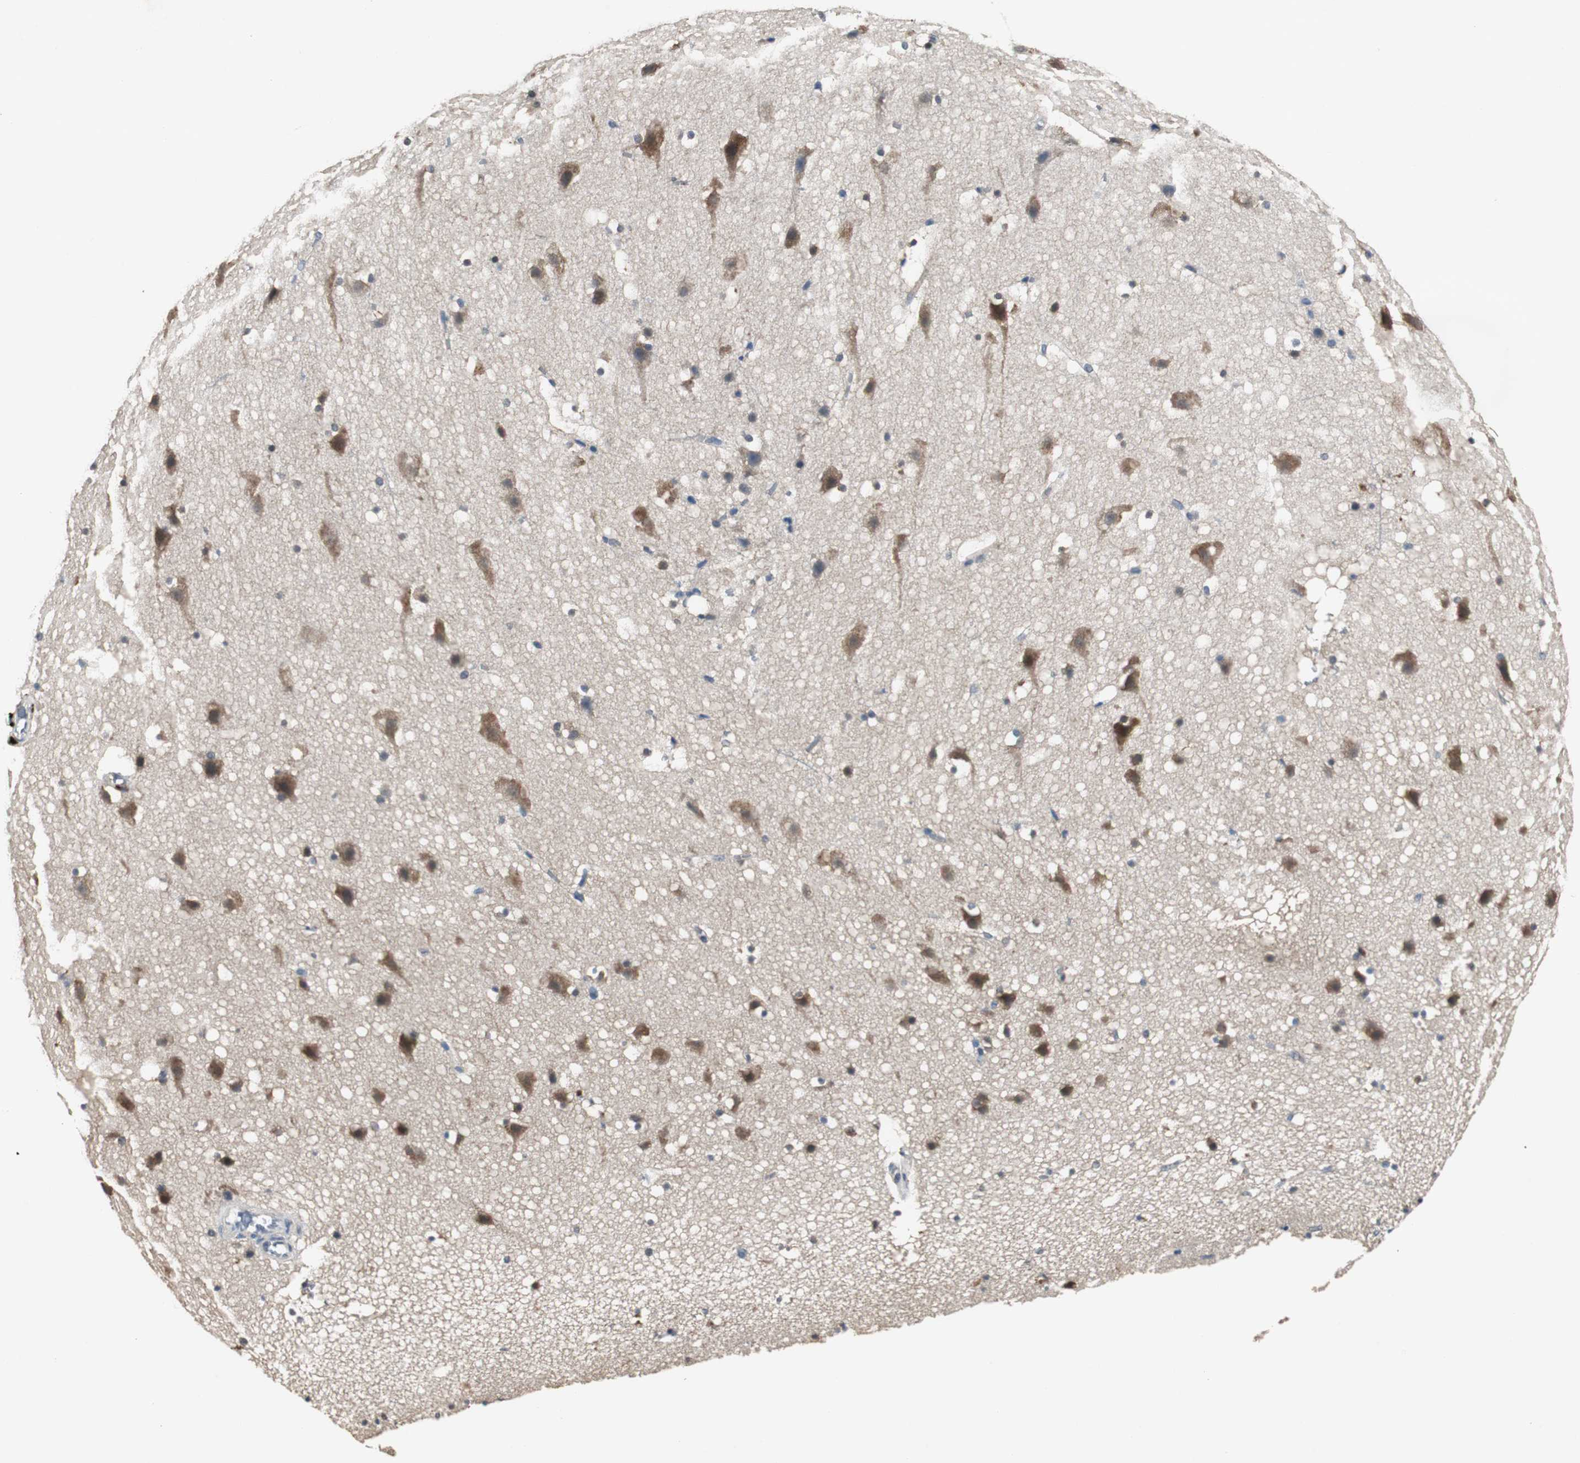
{"staining": {"intensity": "negative", "quantity": "none", "location": "none"}, "tissue": "cerebral cortex", "cell_type": "Endothelial cells", "image_type": "normal", "snomed": [{"axis": "morphology", "description": "Normal tissue, NOS"}, {"axis": "topography", "description": "Cerebral cortex"}], "caption": "Protein analysis of normal cerebral cortex shows no significant staining in endothelial cells. (Brightfield microscopy of DAB (3,3'-diaminobenzidine) immunohistochemistry at high magnification).", "gene": "FEN1", "patient": {"sex": "male", "age": 45}}